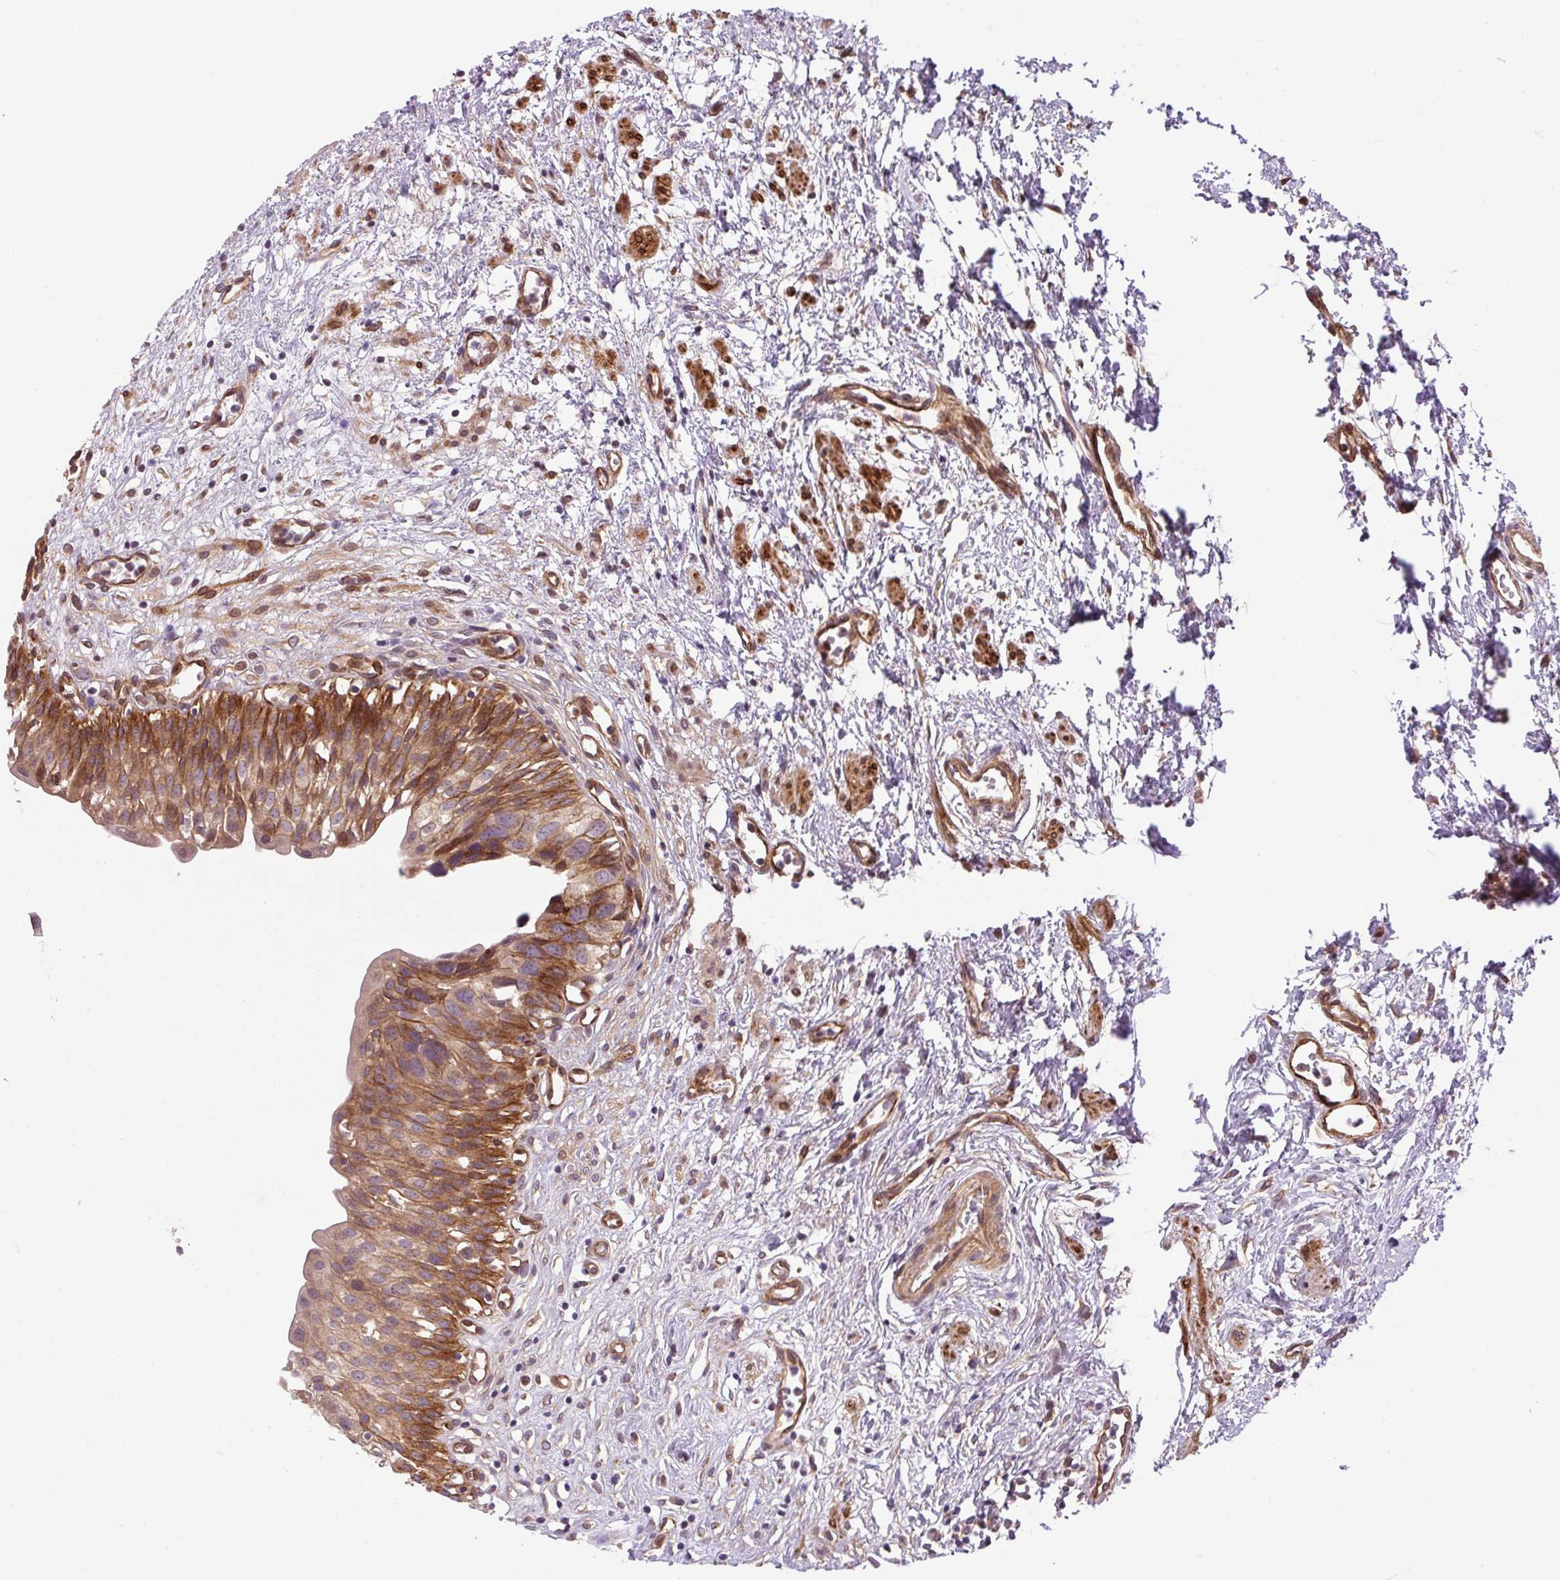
{"staining": {"intensity": "strong", "quantity": ">75%", "location": "cytoplasmic/membranous"}, "tissue": "urinary bladder", "cell_type": "Urothelial cells", "image_type": "normal", "snomed": [{"axis": "morphology", "description": "Normal tissue, NOS"}, {"axis": "topography", "description": "Urinary bladder"}], "caption": "Strong cytoplasmic/membranous positivity for a protein is appreciated in approximately >75% of urothelial cells of normal urinary bladder using immunohistochemistry (IHC).", "gene": "SEPTIN10", "patient": {"sex": "male", "age": 51}}